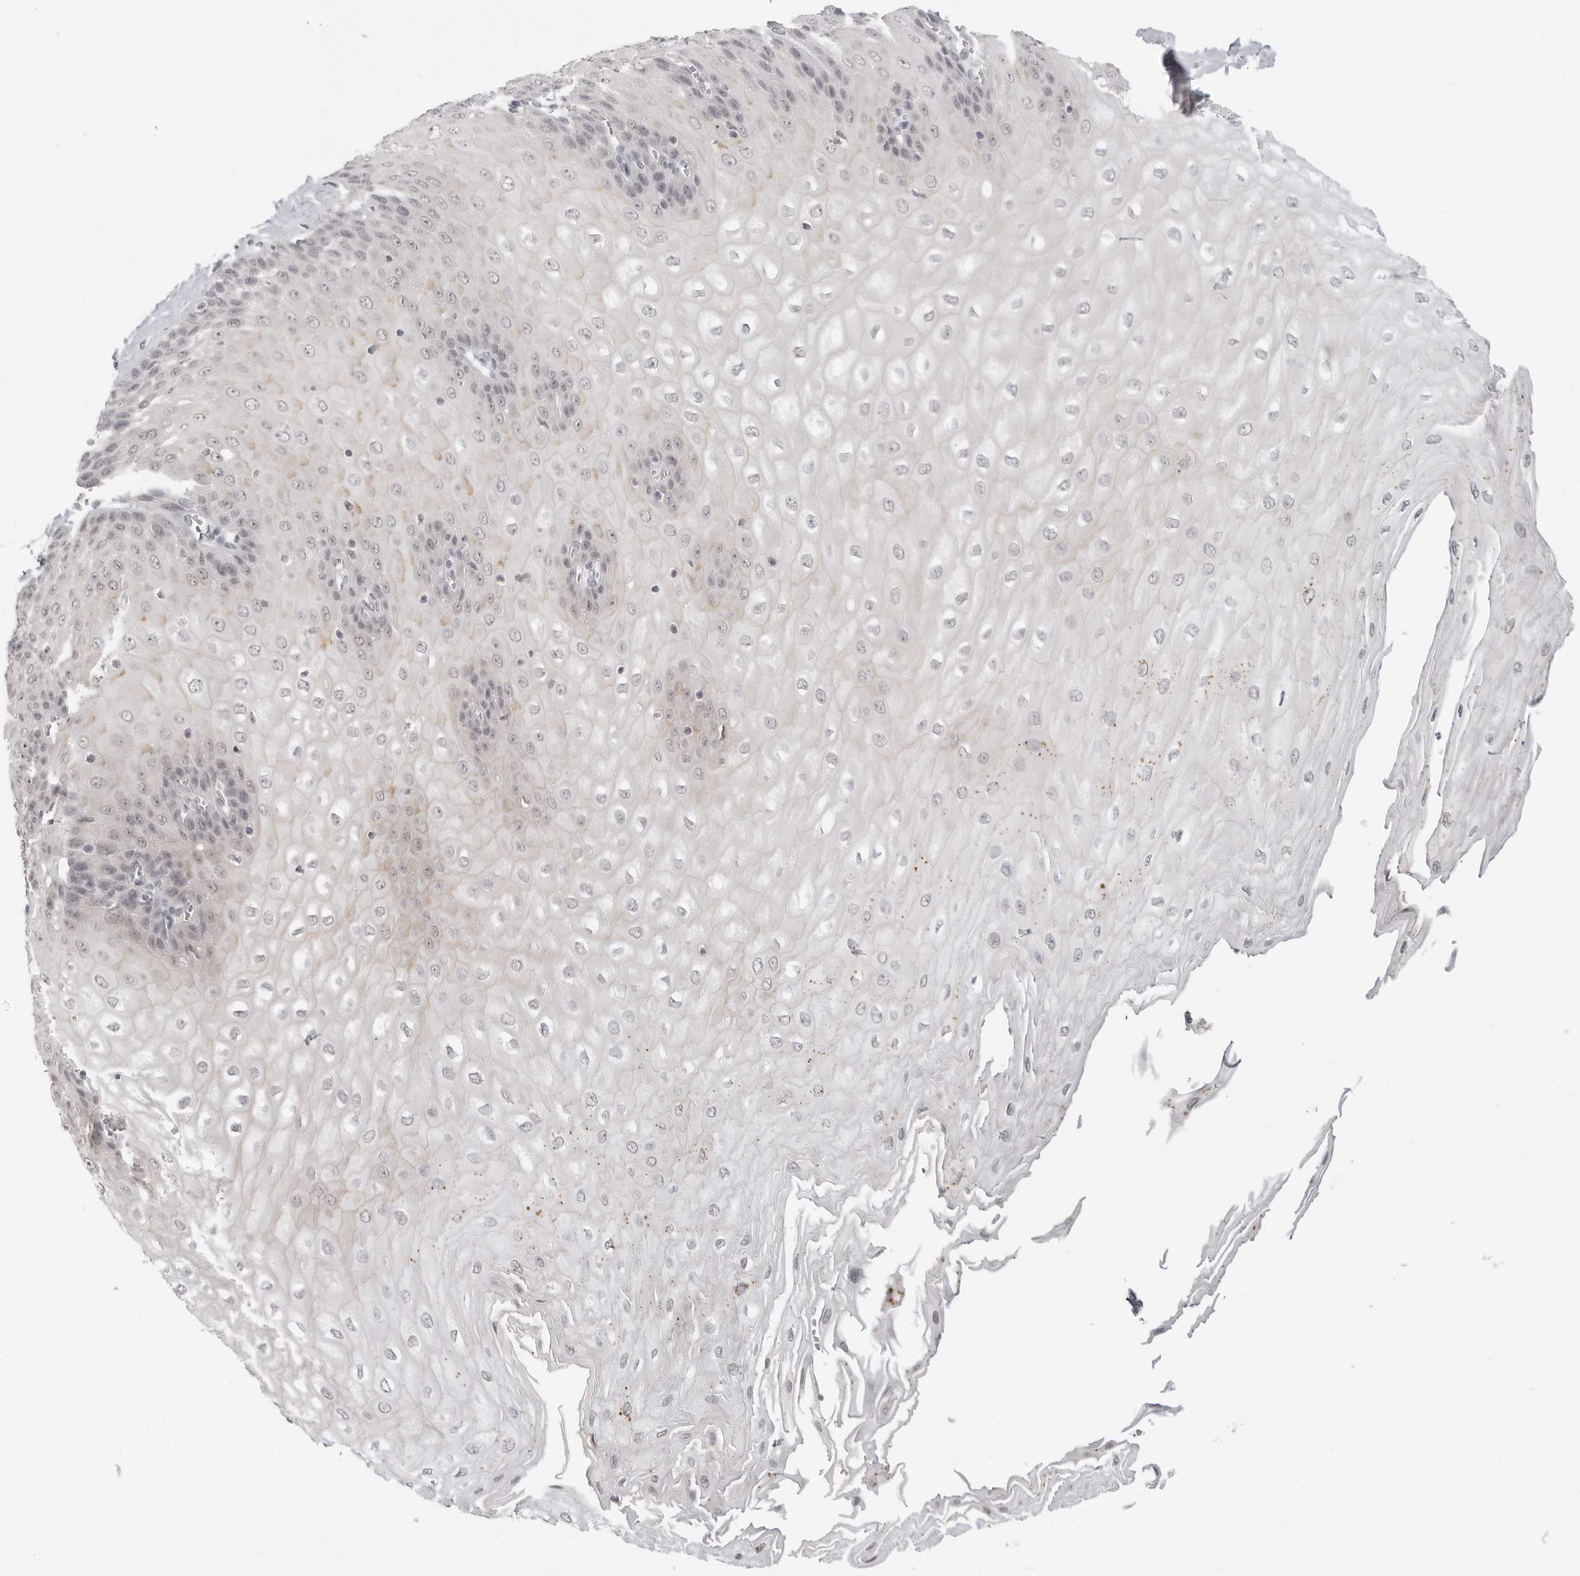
{"staining": {"intensity": "moderate", "quantity": "<25%", "location": "cytoplasmic/membranous"}, "tissue": "esophagus", "cell_type": "Squamous epithelial cells", "image_type": "normal", "snomed": [{"axis": "morphology", "description": "Normal tissue, NOS"}, {"axis": "topography", "description": "Esophagus"}], "caption": "IHC image of normal esophagus: esophagus stained using immunohistochemistry (IHC) exhibits low levels of moderate protein expression localized specifically in the cytoplasmic/membranous of squamous epithelial cells, appearing as a cytoplasmic/membranous brown color.", "gene": "KLK11", "patient": {"sex": "male", "age": 60}}